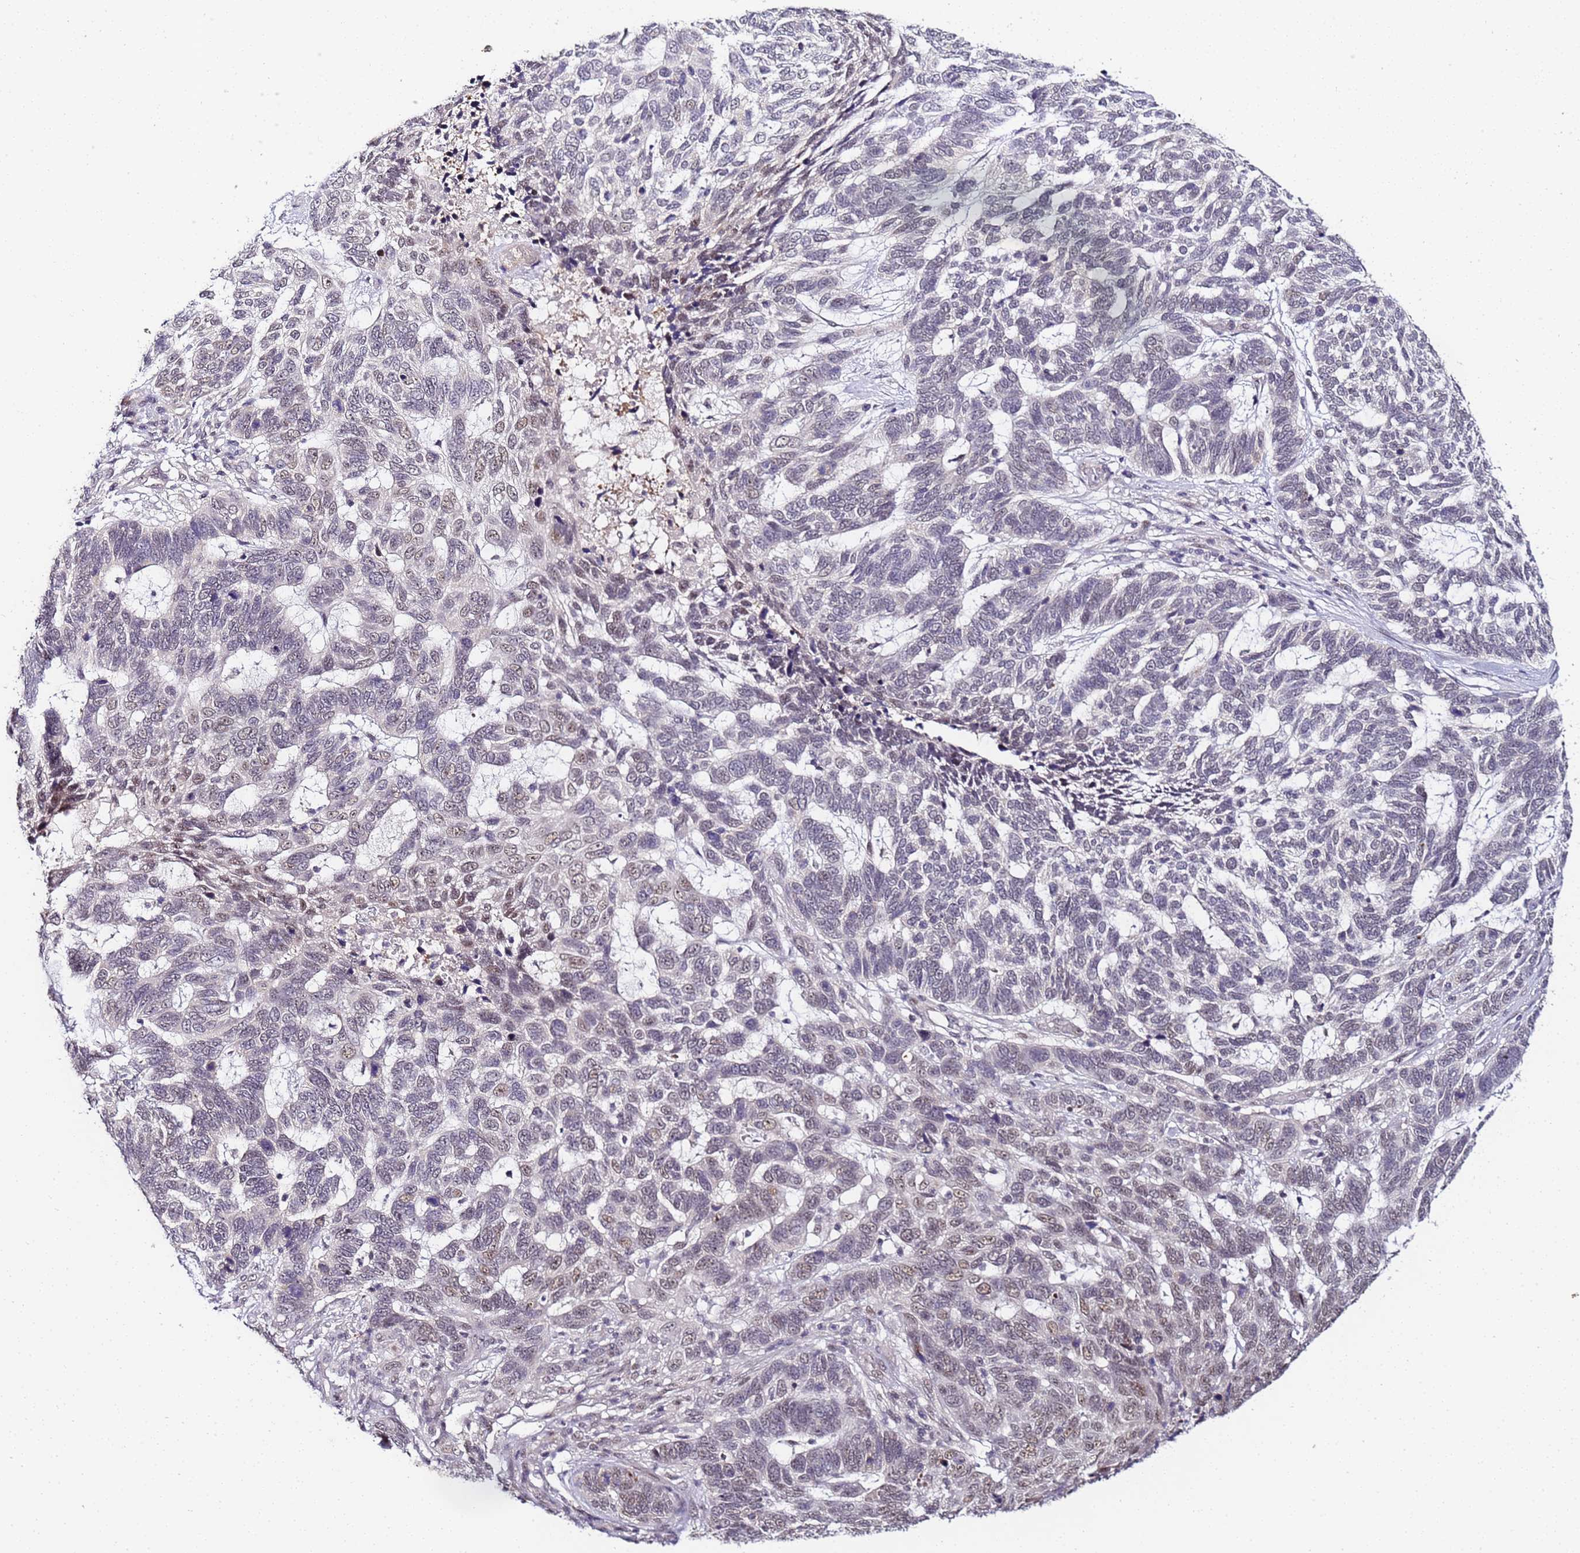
{"staining": {"intensity": "negative", "quantity": "none", "location": "none"}, "tissue": "skin cancer", "cell_type": "Tumor cells", "image_type": "cancer", "snomed": [{"axis": "morphology", "description": "Basal cell carcinoma"}, {"axis": "topography", "description": "Skin"}], "caption": "IHC photomicrograph of neoplastic tissue: human skin cancer stained with DAB (3,3'-diaminobenzidine) reveals no significant protein expression in tumor cells.", "gene": "LSM3", "patient": {"sex": "female", "age": 65}}